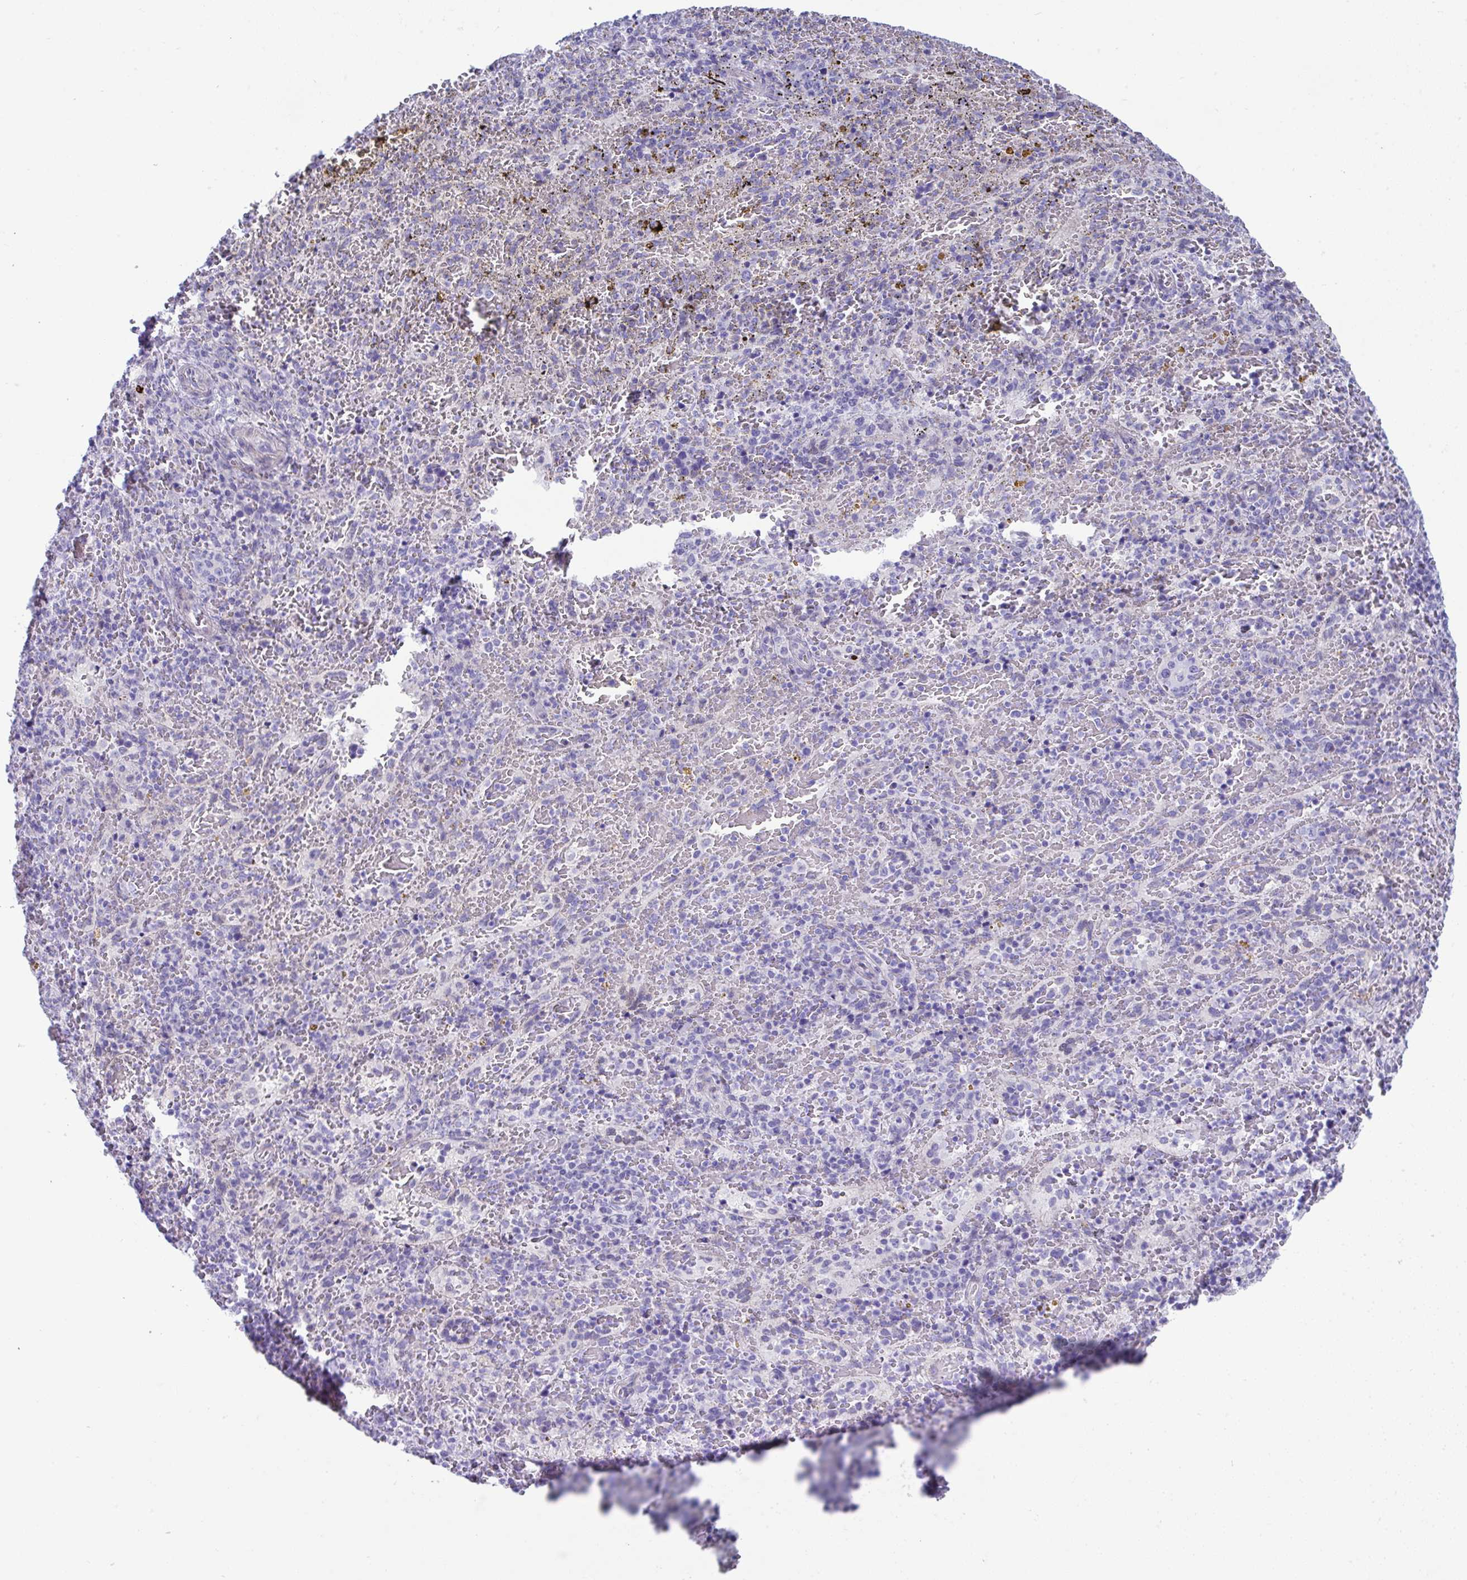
{"staining": {"intensity": "negative", "quantity": "none", "location": "none"}, "tissue": "spleen", "cell_type": "Cells in red pulp", "image_type": "normal", "snomed": [{"axis": "morphology", "description": "Normal tissue, NOS"}, {"axis": "topography", "description": "Spleen"}], "caption": "This is a histopathology image of immunohistochemistry staining of normal spleen, which shows no positivity in cells in red pulp.", "gene": "ISL1", "patient": {"sex": "female", "age": 50}}